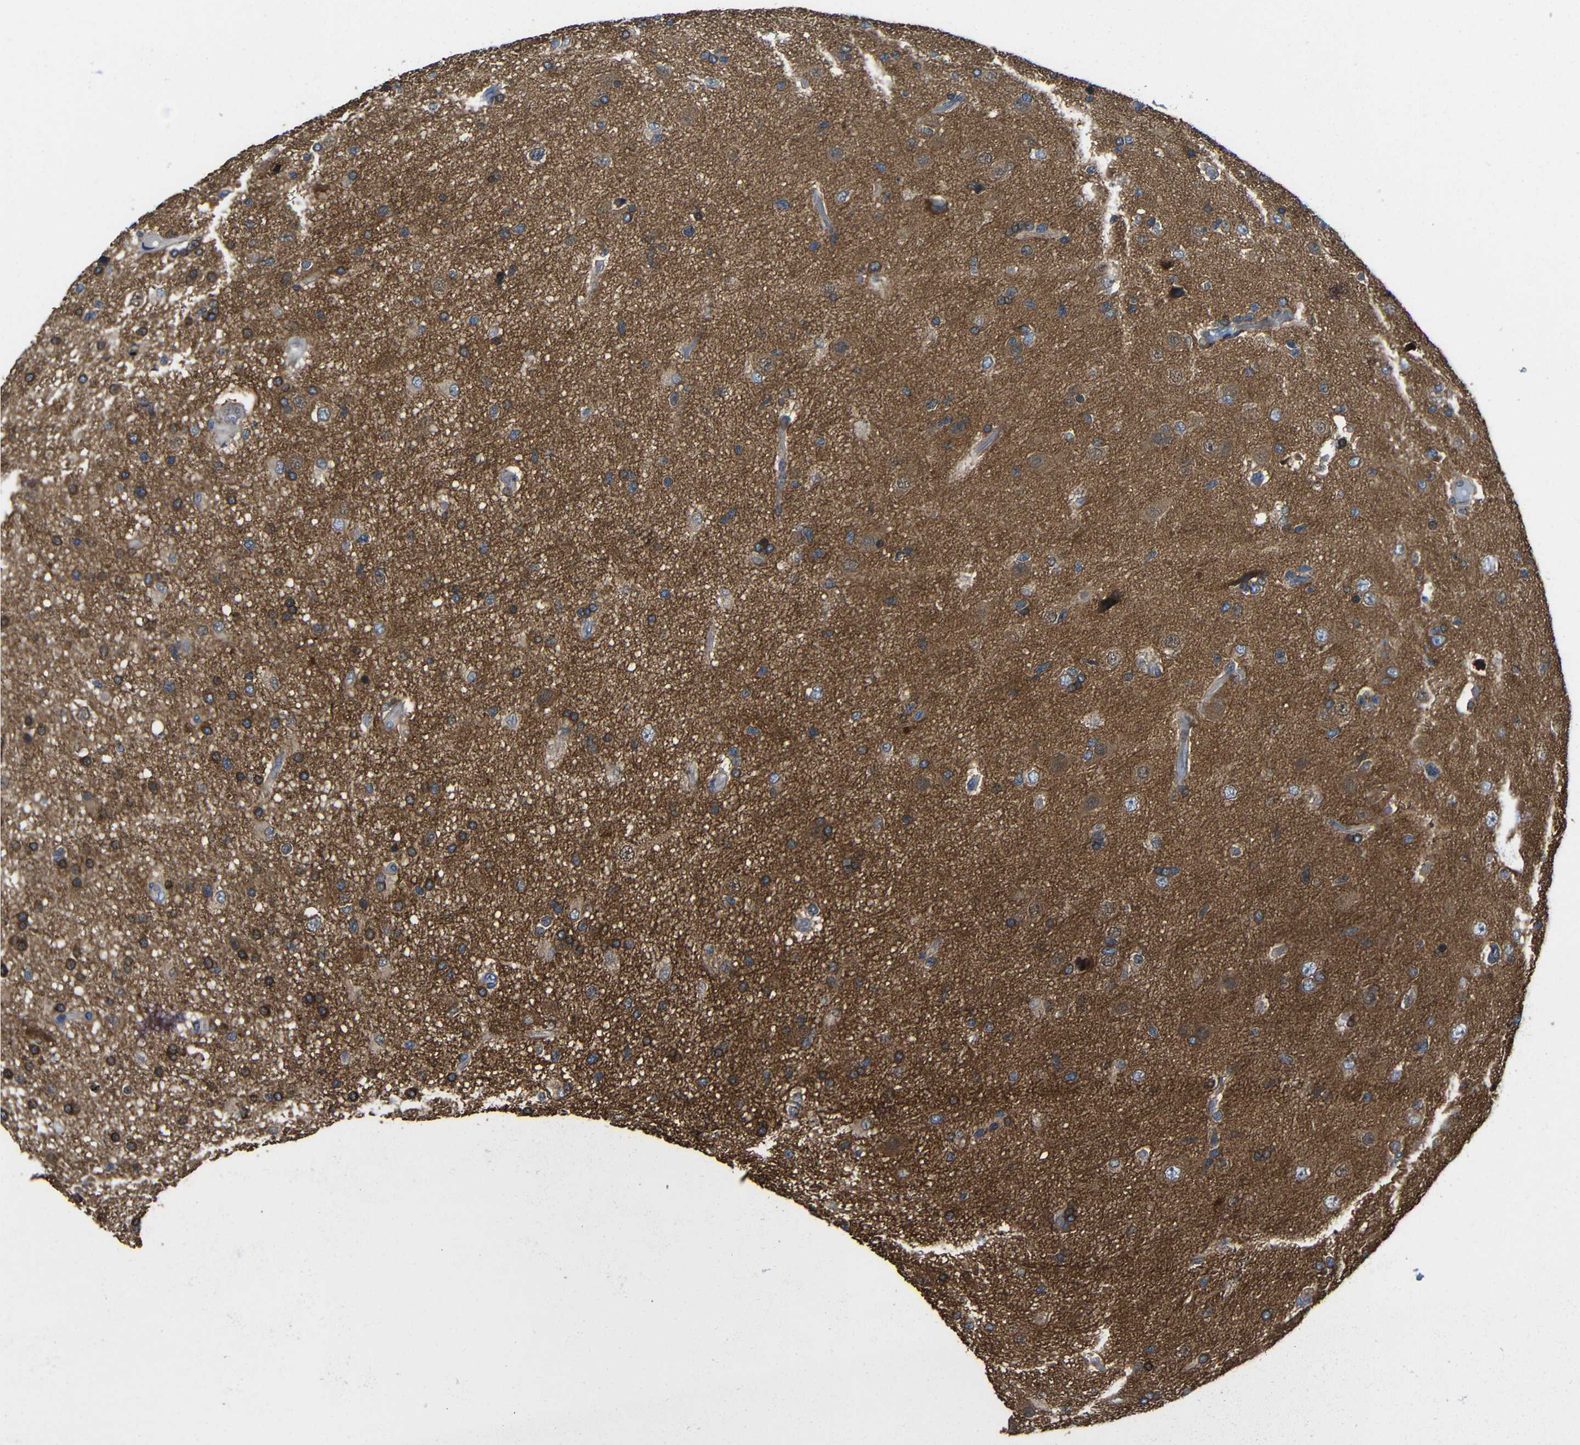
{"staining": {"intensity": "strong", "quantity": ">75%", "location": "cytoplasmic/membranous"}, "tissue": "glioma", "cell_type": "Tumor cells", "image_type": "cancer", "snomed": [{"axis": "morphology", "description": "Glioma, malignant, High grade"}, {"axis": "topography", "description": "Brain"}], "caption": "Malignant glioma (high-grade) stained with a brown dye reveals strong cytoplasmic/membranous positive expression in about >75% of tumor cells.", "gene": "GDI1", "patient": {"sex": "male", "age": 33}}